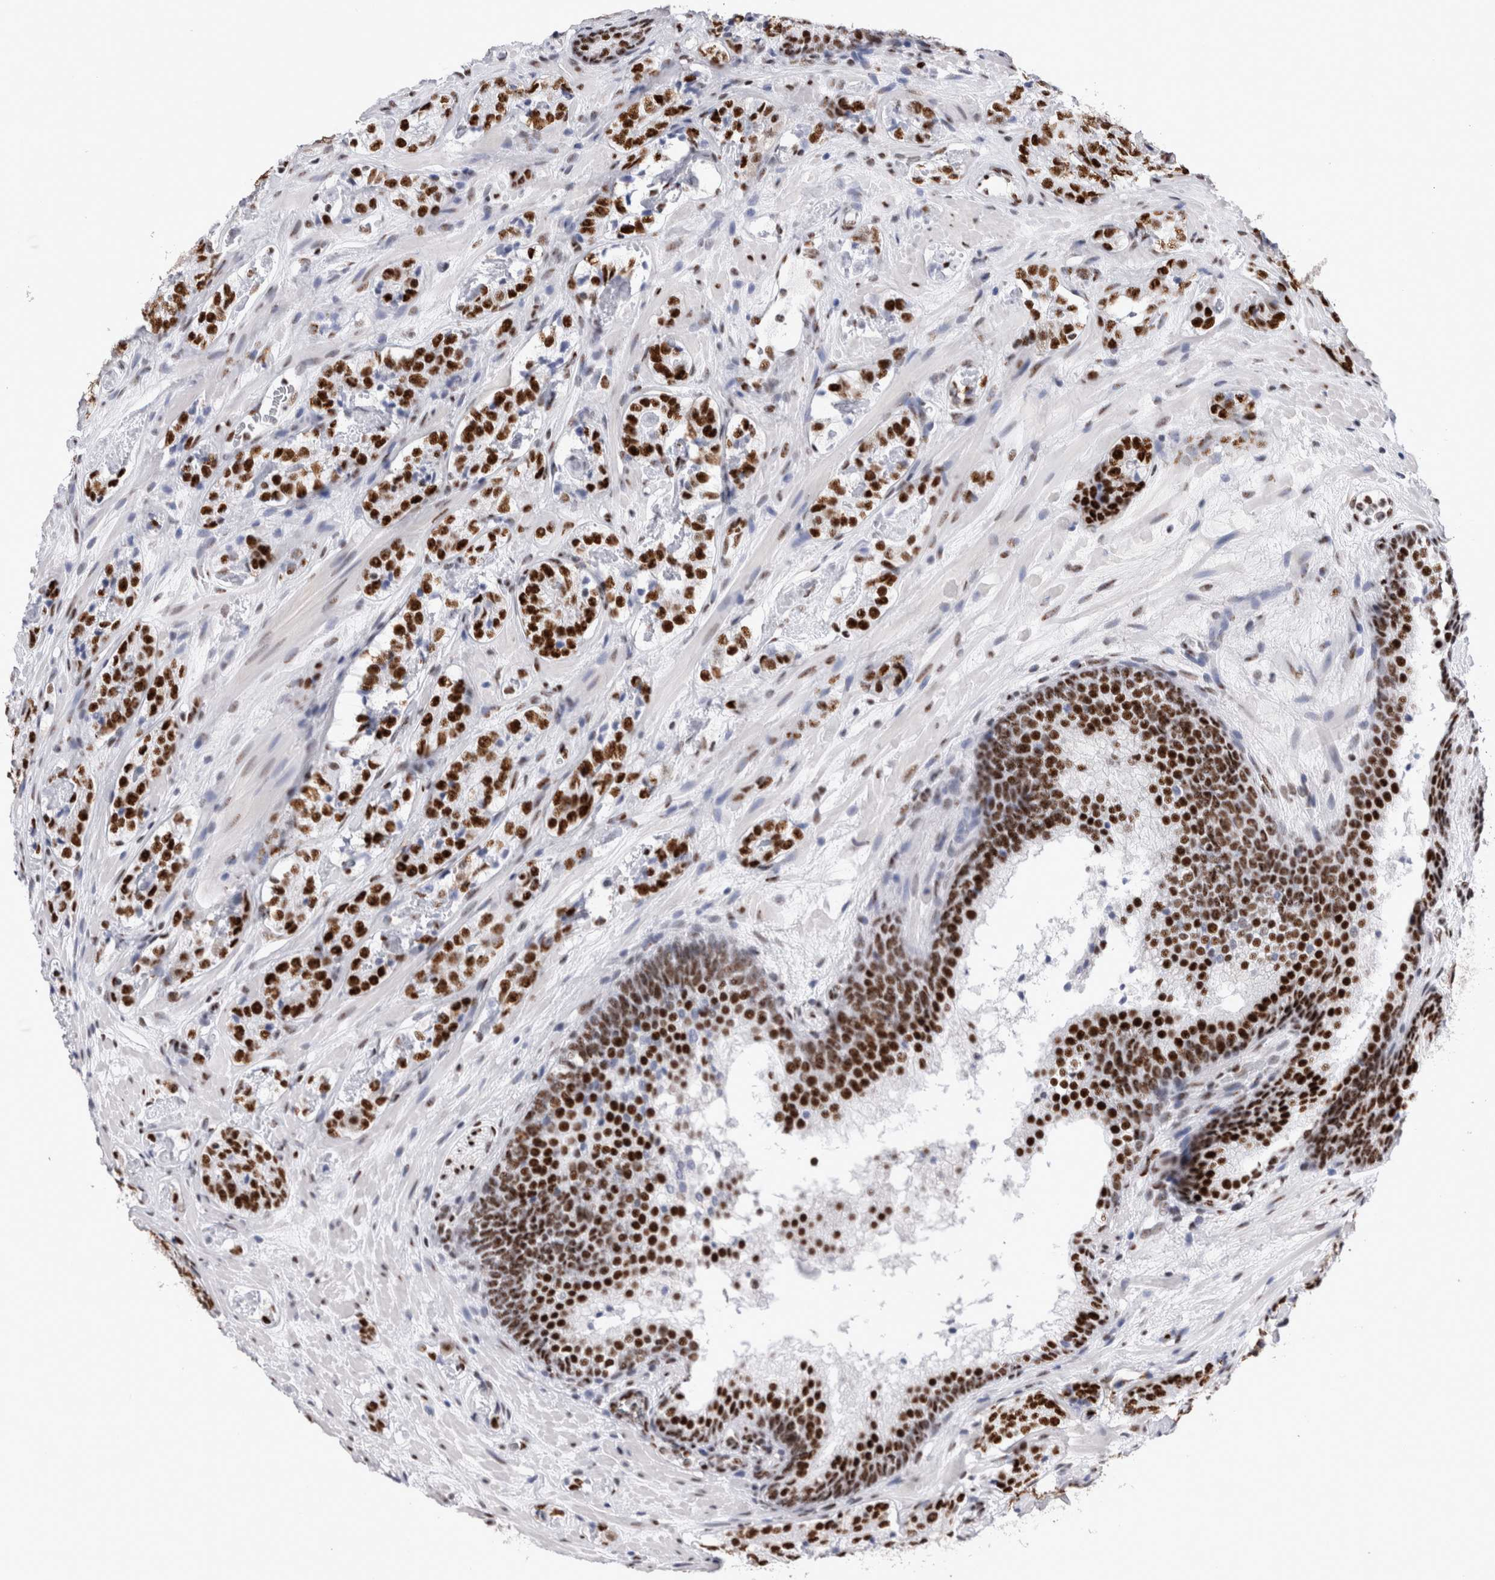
{"staining": {"intensity": "strong", "quantity": ">75%", "location": "nuclear"}, "tissue": "prostate cancer", "cell_type": "Tumor cells", "image_type": "cancer", "snomed": [{"axis": "morphology", "description": "Adenocarcinoma, High grade"}, {"axis": "topography", "description": "Prostate"}], "caption": "IHC (DAB) staining of human prostate cancer displays strong nuclear protein staining in approximately >75% of tumor cells. The staining was performed using DAB, with brown indicating positive protein expression. Nuclei are stained blue with hematoxylin.", "gene": "RBM6", "patient": {"sex": "male", "age": 56}}